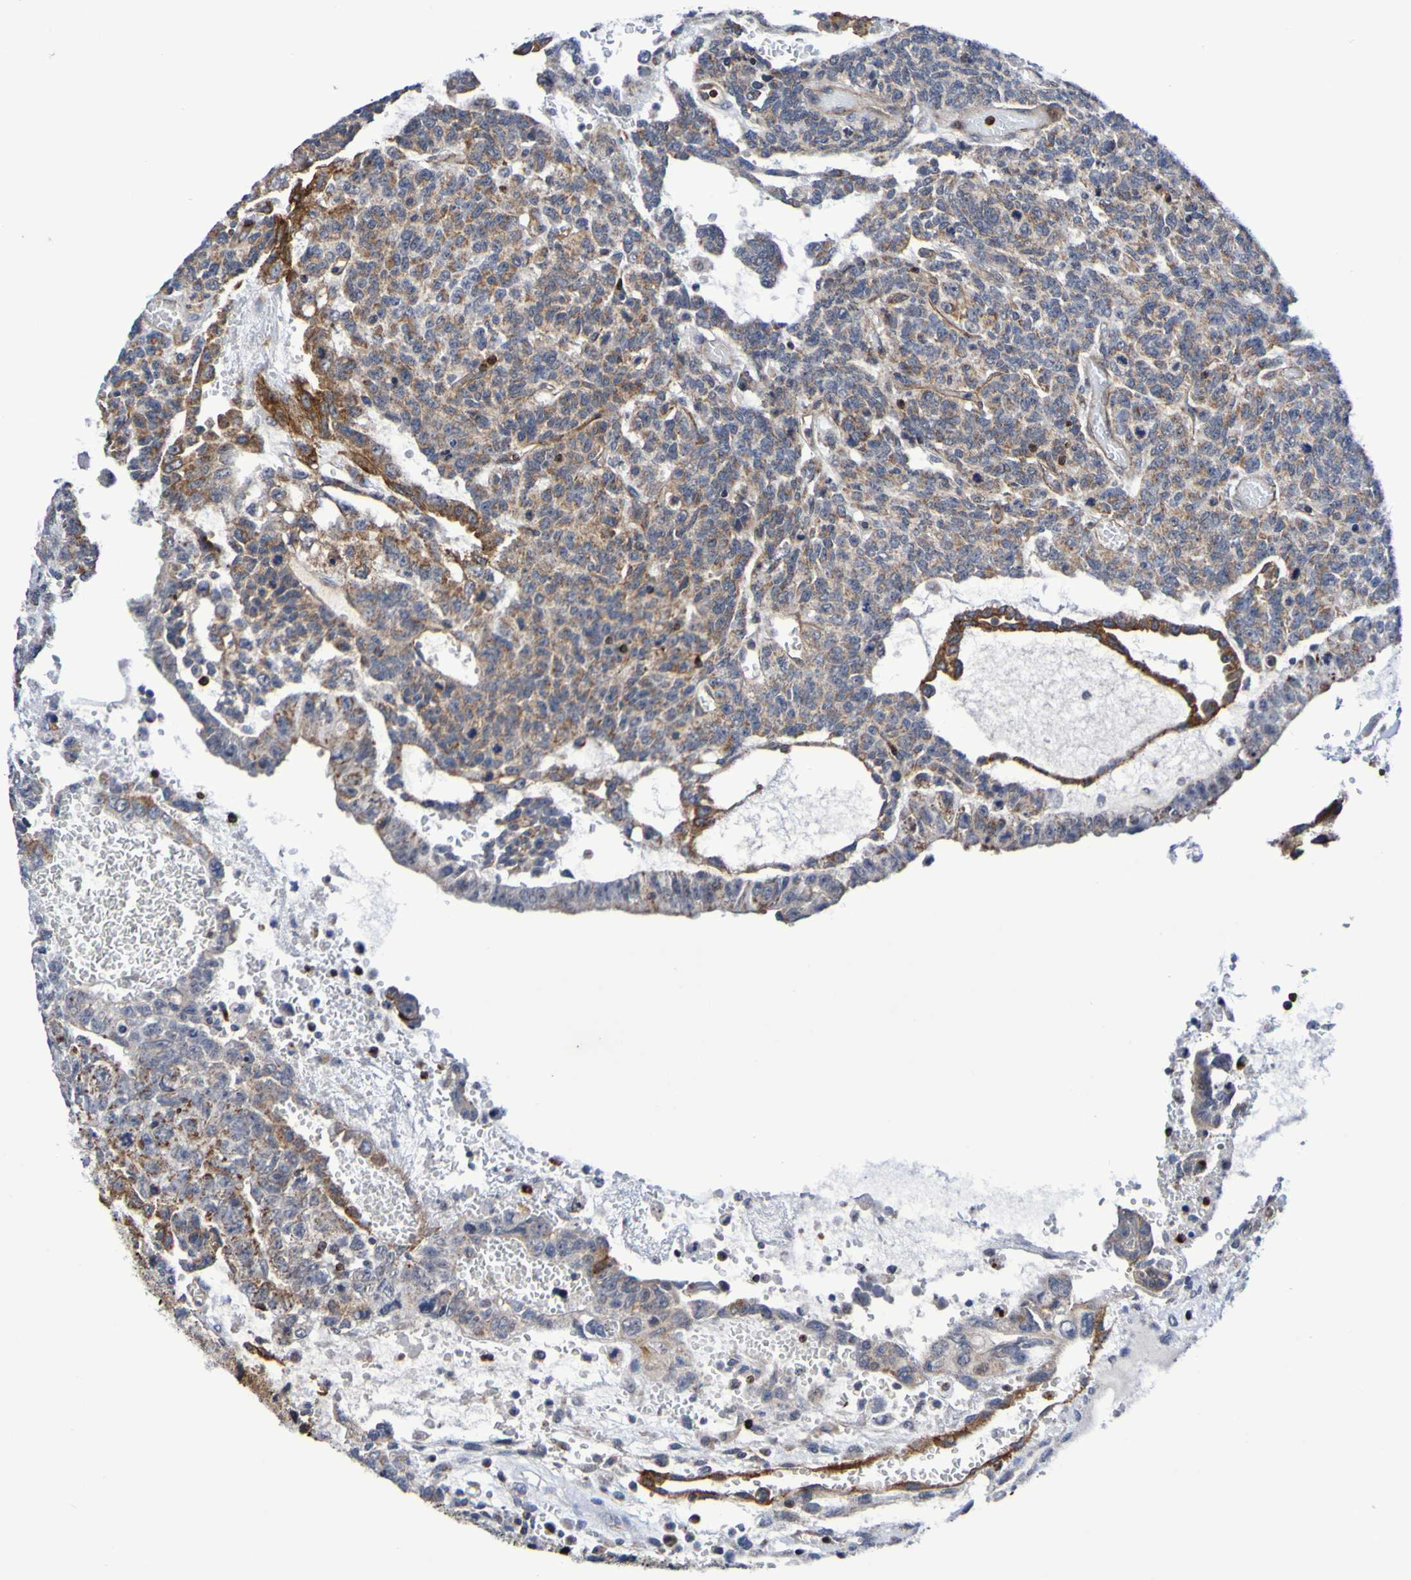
{"staining": {"intensity": "weak", "quantity": ">75%", "location": "cytoplasmic/membranous"}, "tissue": "testis cancer", "cell_type": "Tumor cells", "image_type": "cancer", "snomed": [{"axis": "morphology", "description": "Seminoma, NOS"}, {"axis": "morphology", "description": "Carcinoma, Embryonal, NOS"}, {"axis": "topography", "description": "Testis"}], "caption": "Immunohistochemistry (DAB (3,3'-diaminobenzidine)) staining of human testis cancer displays weak cytoplasmic/membranous protein expression in about >75% of tumor cells. (DAB = brown stain, brightfield microscopy at high magnification).", "gene": "GJB1", "patient": {"sex": "male", "age": 52}}